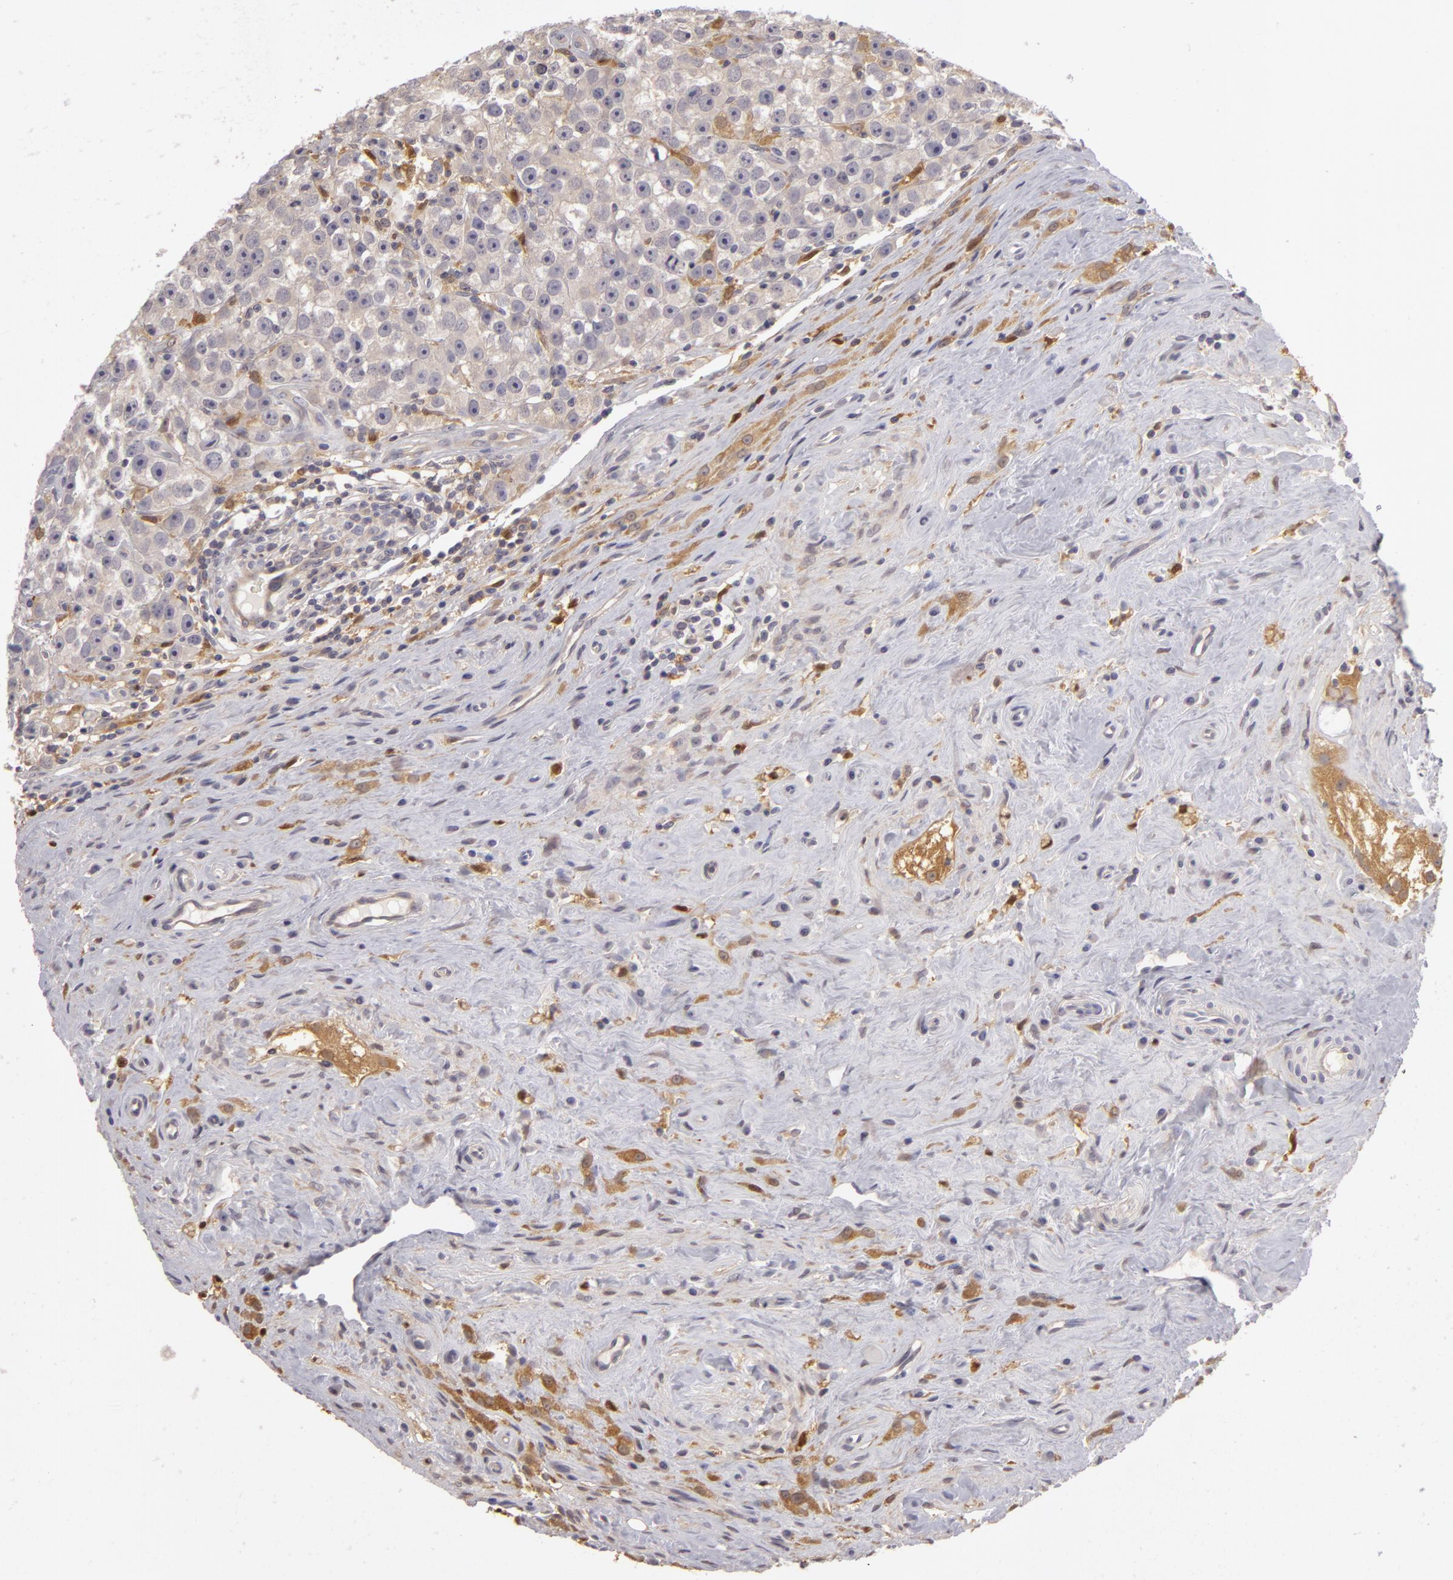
{"staining": {"intensity": "moderate", "quantity": "<25%", "location": "cytoplasmic/membranous"}, "tissue": "testis cancer", "cell_type": "Tumor cells", "image_type": "cancer", "snomed": [{"axis": "morphology", "description": "Seminoma, NOS"}, {"axis": "topography", "description": "Testis"}], "caption": "An IHC histopathology image of tumor tissue is shown. Protein staining in brown labels moderate cytoplasmic/membranous positivity in seminoma (testis) within tumor cells.", "gene": "GNPDA1", "patient": {"sex": "male", "age": 32}}